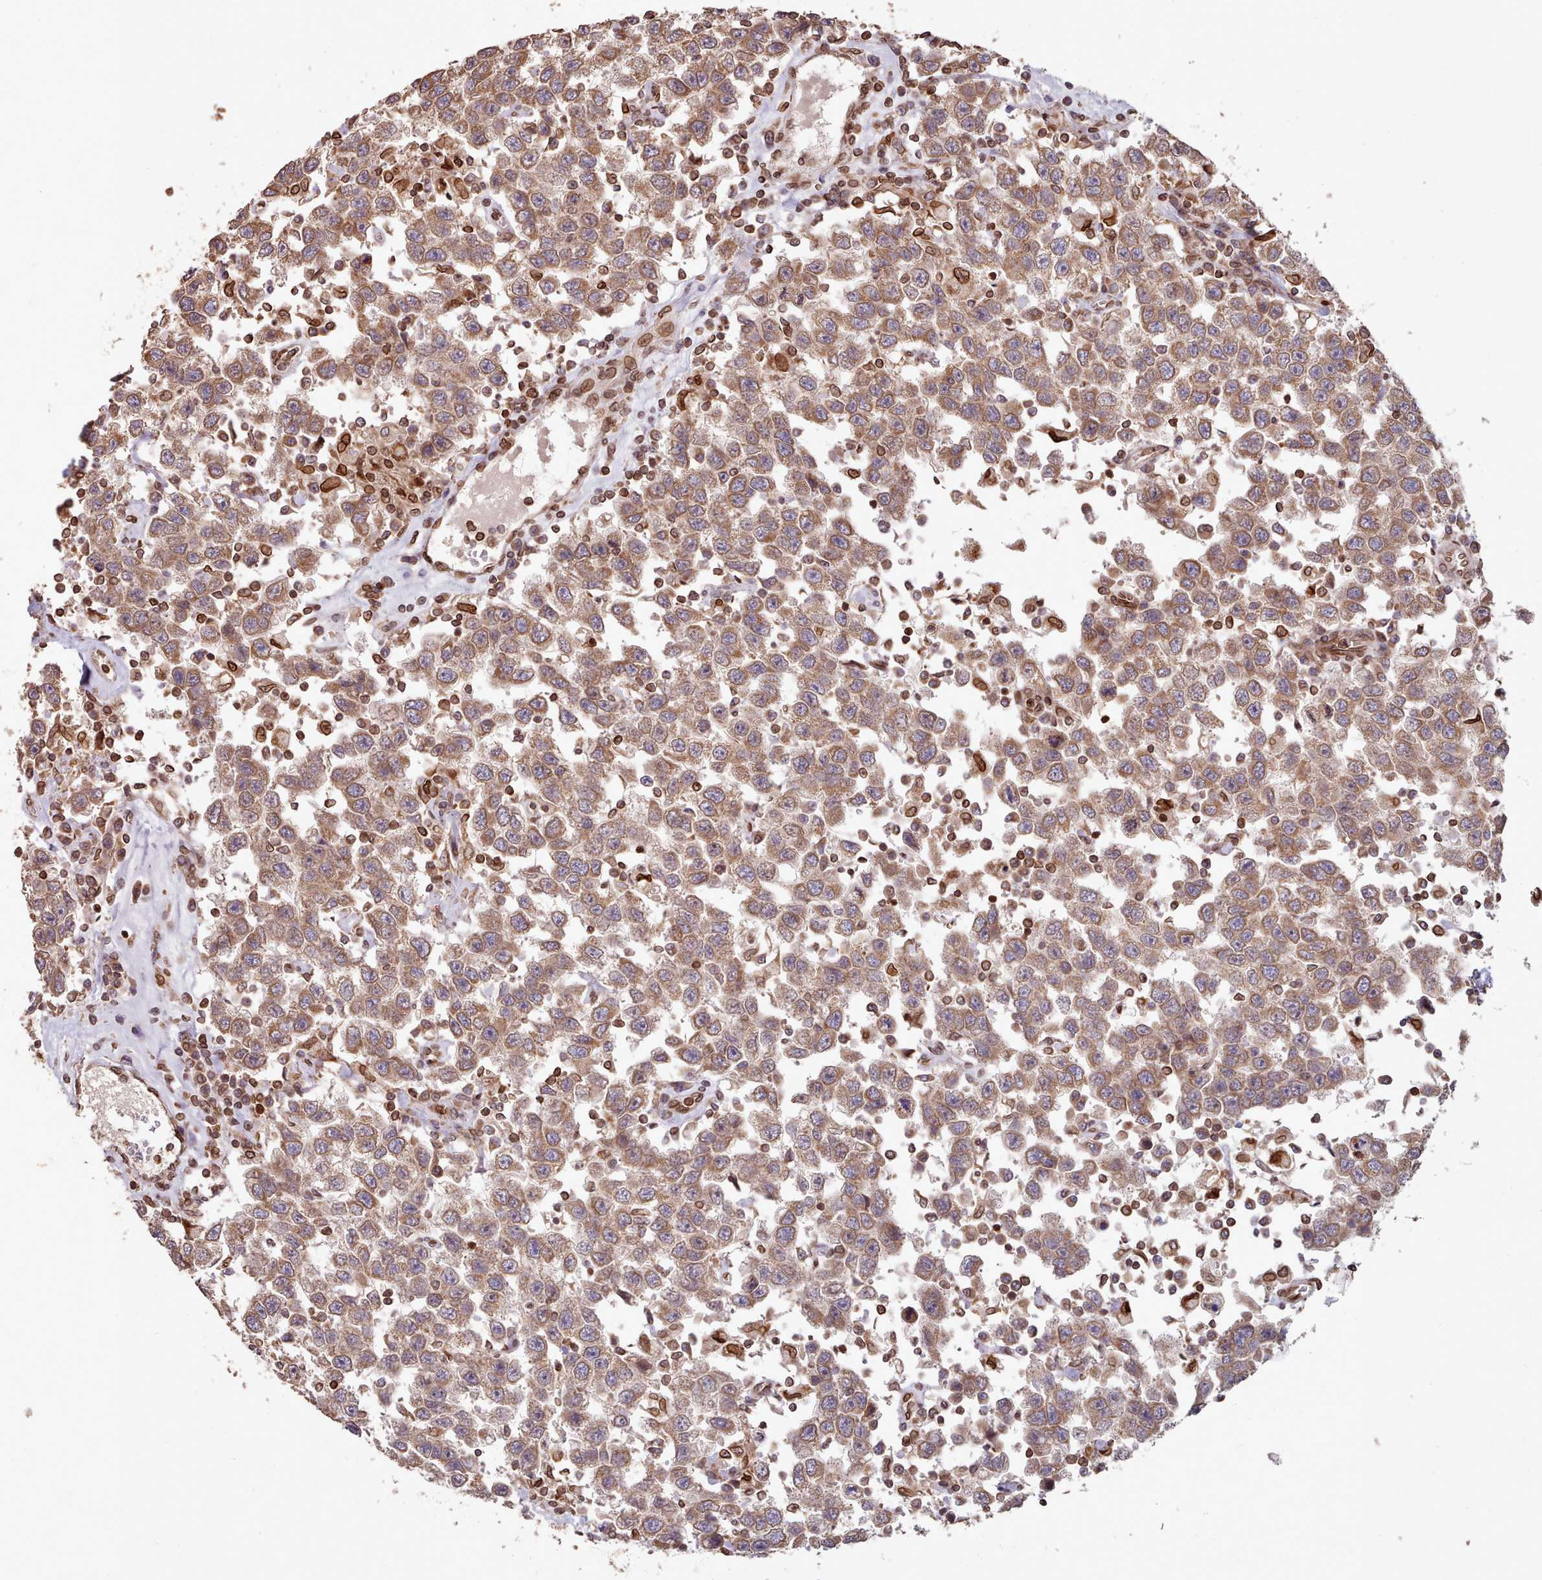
{"staining": {"intensity": "moderate", "quantity": ">75%", "location": "cytoplasmic/membranous"}, "tissue": "testis cancer", "cell_type": "Tumor cells", "image_type": "cancer", "snomed": [{"axis": "morphology", "description": "Seminoma, NOS"}, {"axis": "topography", "description": "Testis"}], "caption": "A brown stain shows moderate cytoplasmic/membranous positivity of a protein in testis seminoma tumor cells.", "gene": "TOR1AIP1", "patient": {"sex": "male", "age": 41}}